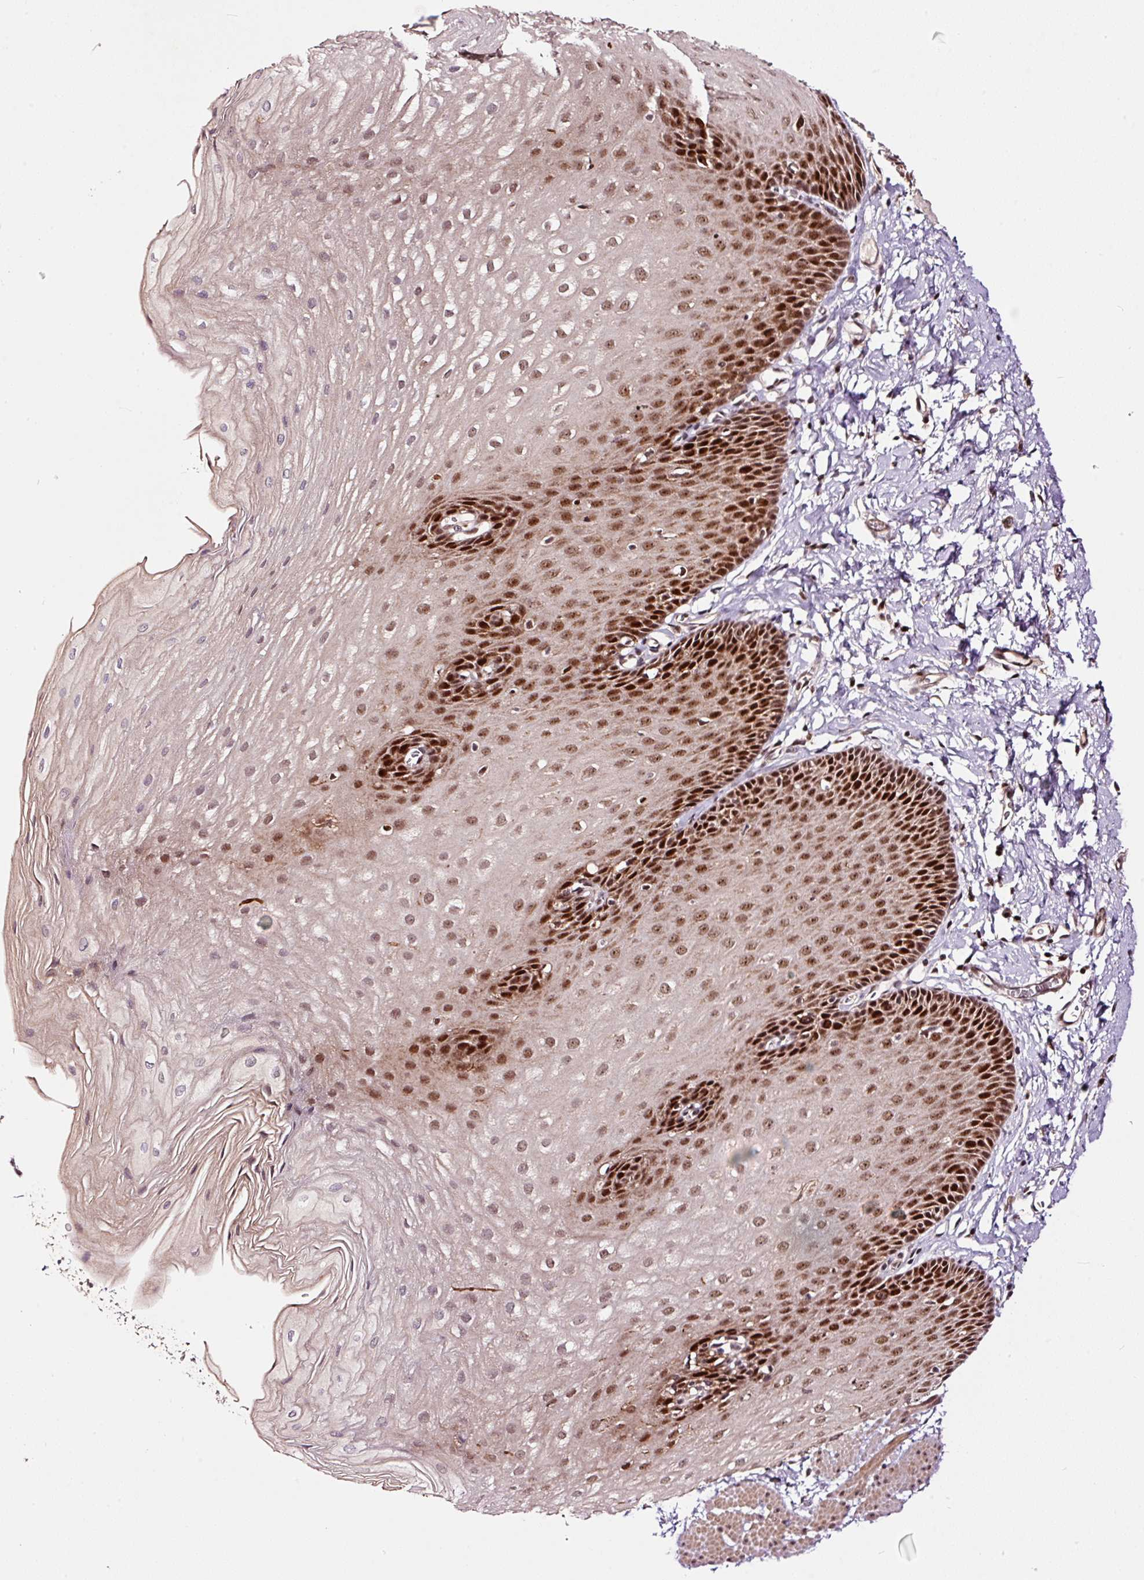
{"staining": {"intensity": "strong", "quantity": ">75%", "location": "nuclear"}, "tissue": "esophagus", "cell_type": "Squamous epithelial cells", "image_type": "normal", "snomed": [{"axis": "morphology", "description": "Normal tissue, NOS"}, {"axis": "topography", "description": "Esophagus"}], "caption": "Esophagus stained with IHC displays strong nuclear staining in about >75% of squamous epithelial cells.", "gene": "RFC4", "patient": {"sex": "male", "age": 70}}